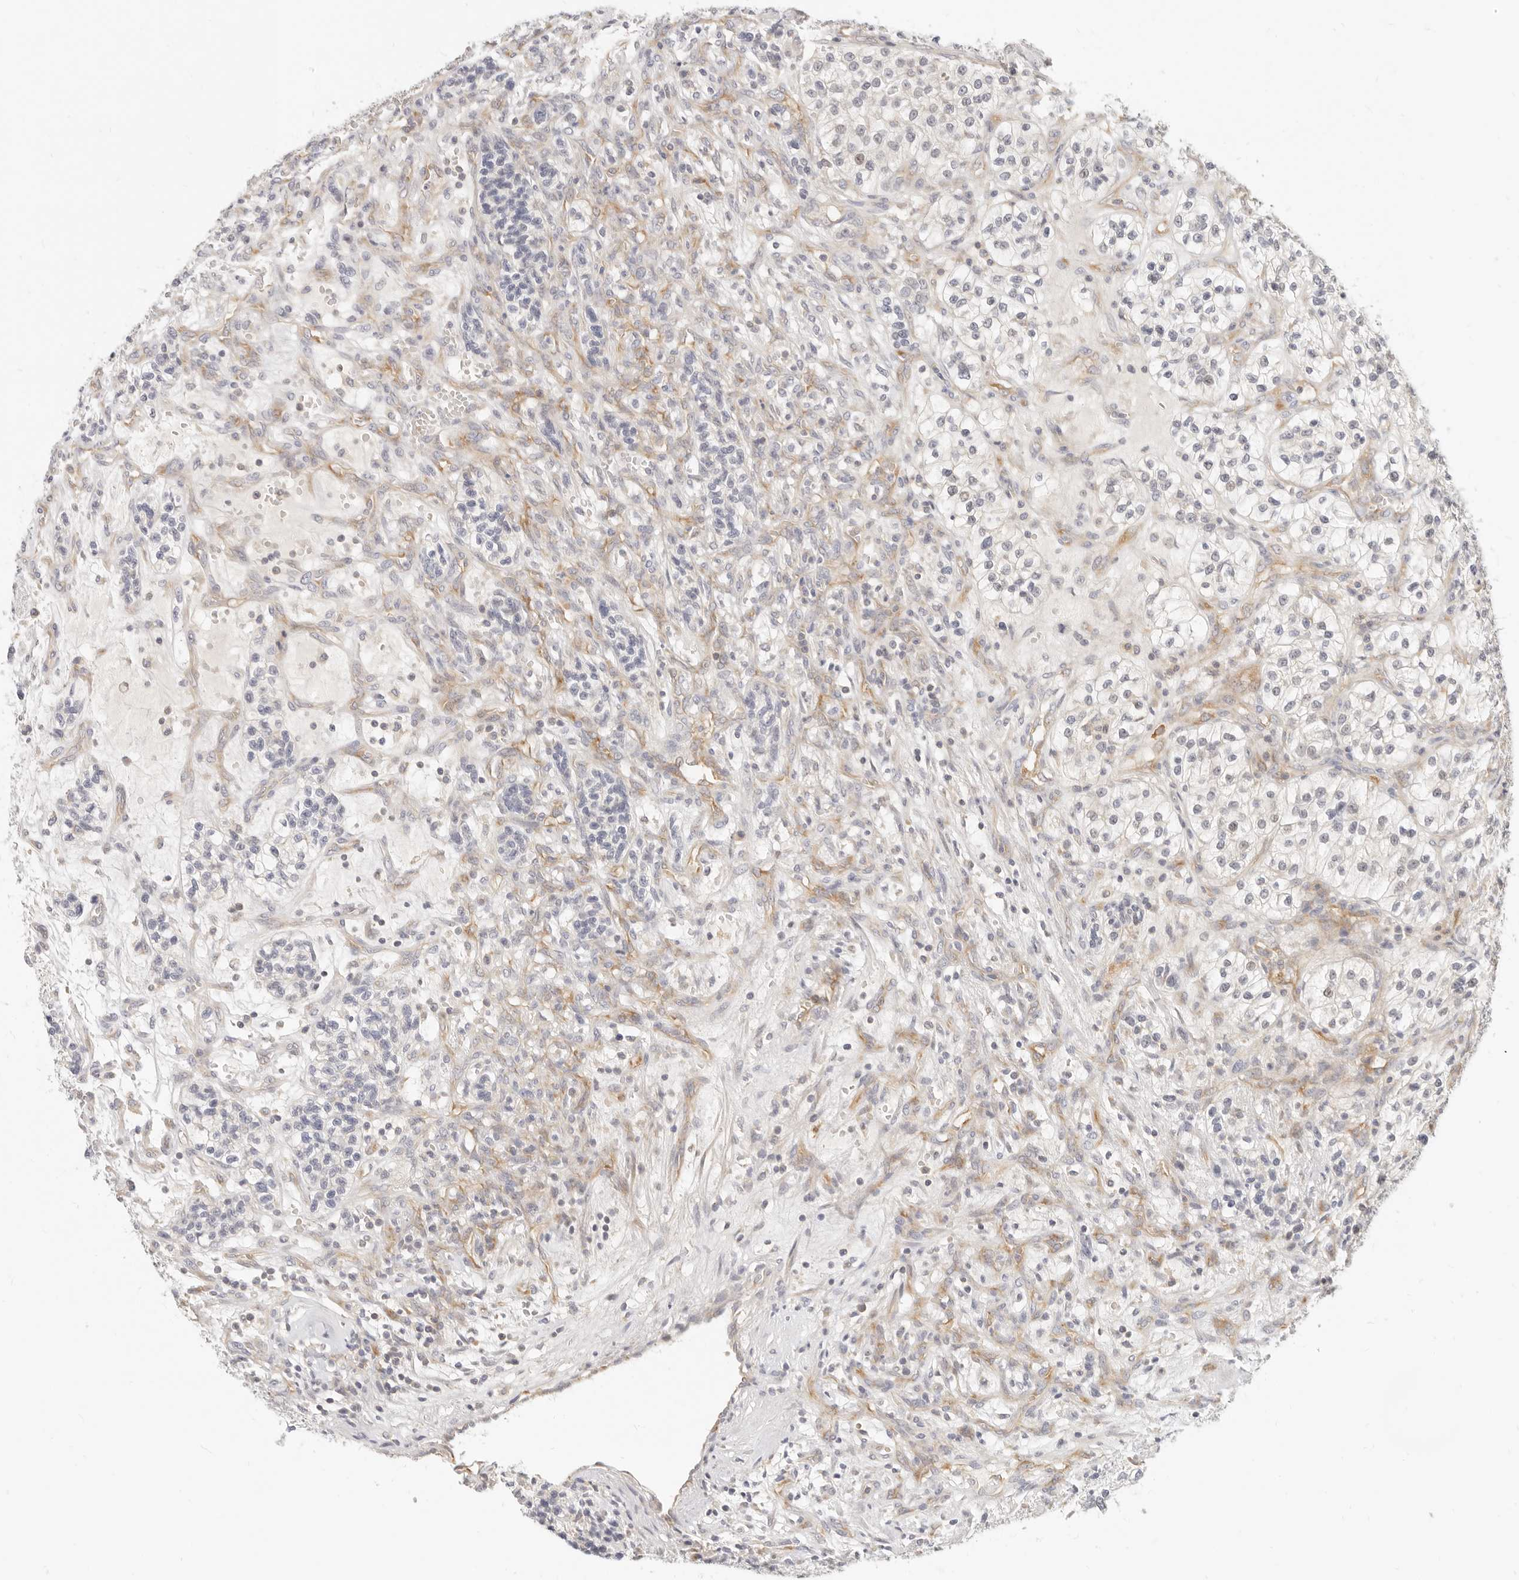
{"staining": {"intensity": "negative", "quantity": "none", "location": "none"}, "tissue": "renal cancer", "cell_type": "Tumor cells", "image_type": "cancer", "snomed": [{"axis": "morphology", "description": "Adenocarcinoma, NOS"}, {"axis": "topography", "description": "Kidney"}], "caption": "Immunohistochemical staining of renal cancer (adenocarcinoma) shows no significant expression in tumor cells.", "gene": "LTB4R2", "patient": {"sex": "female", "age": 57}}